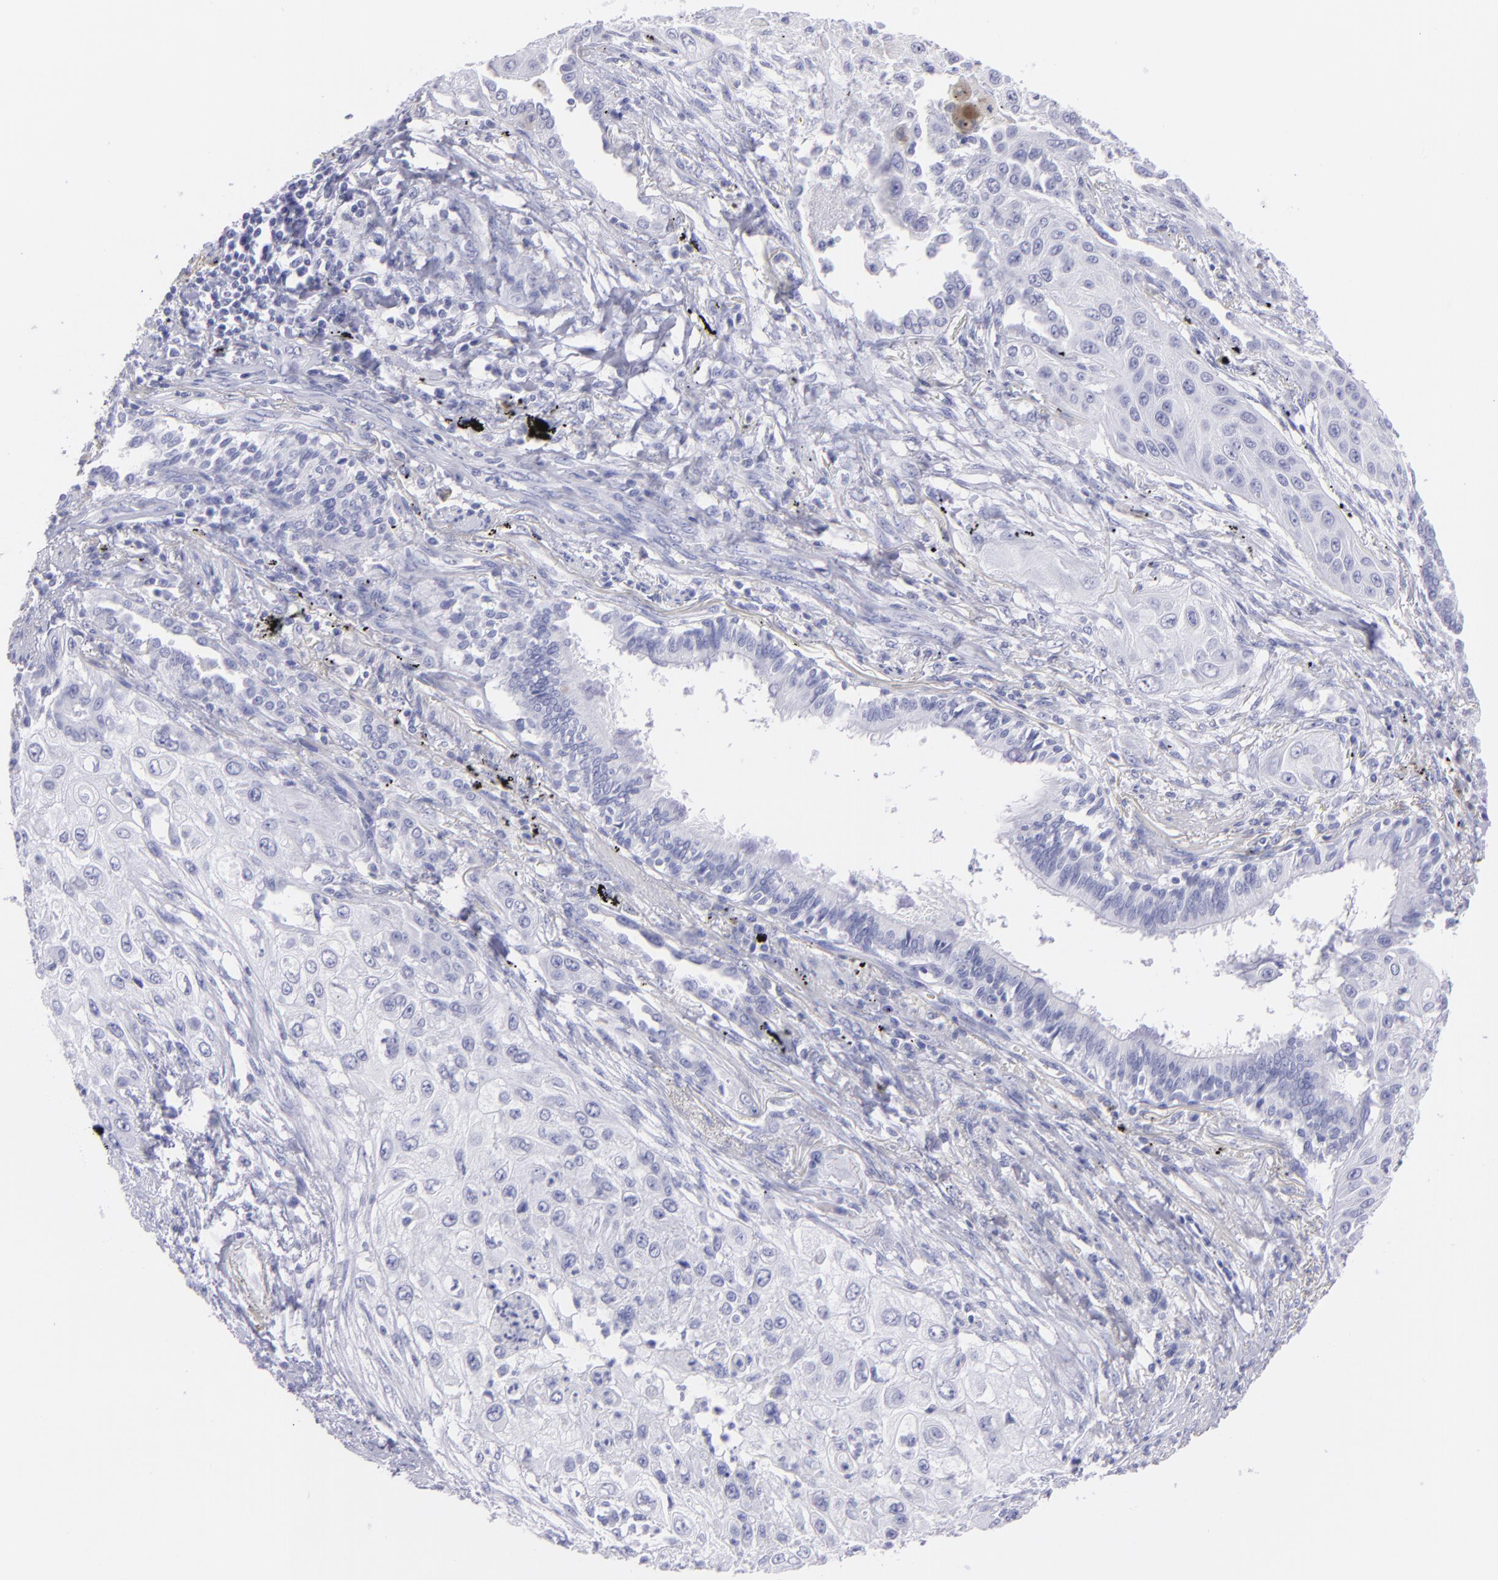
{"staining": {"intensity": "negative", "quantity": "none", "location": "none"}, "tissue": "lung cancer", "cell_type": "Tumor cells", "image_type": "cancer", "snomed": [{"axis": "morphology", "description": "Squamous cell carcinoma, NOS"}, {"axis": "topography", "description": "Lung"}], "caption": "IHC image of neoplastic tissue: human lung cancer stained with DAB (3,3'-diaminobenzidine) shows no significant protein staining in tumor cells.", "gene": "CNP", "patient": {"sex": "male", "age": 71}}